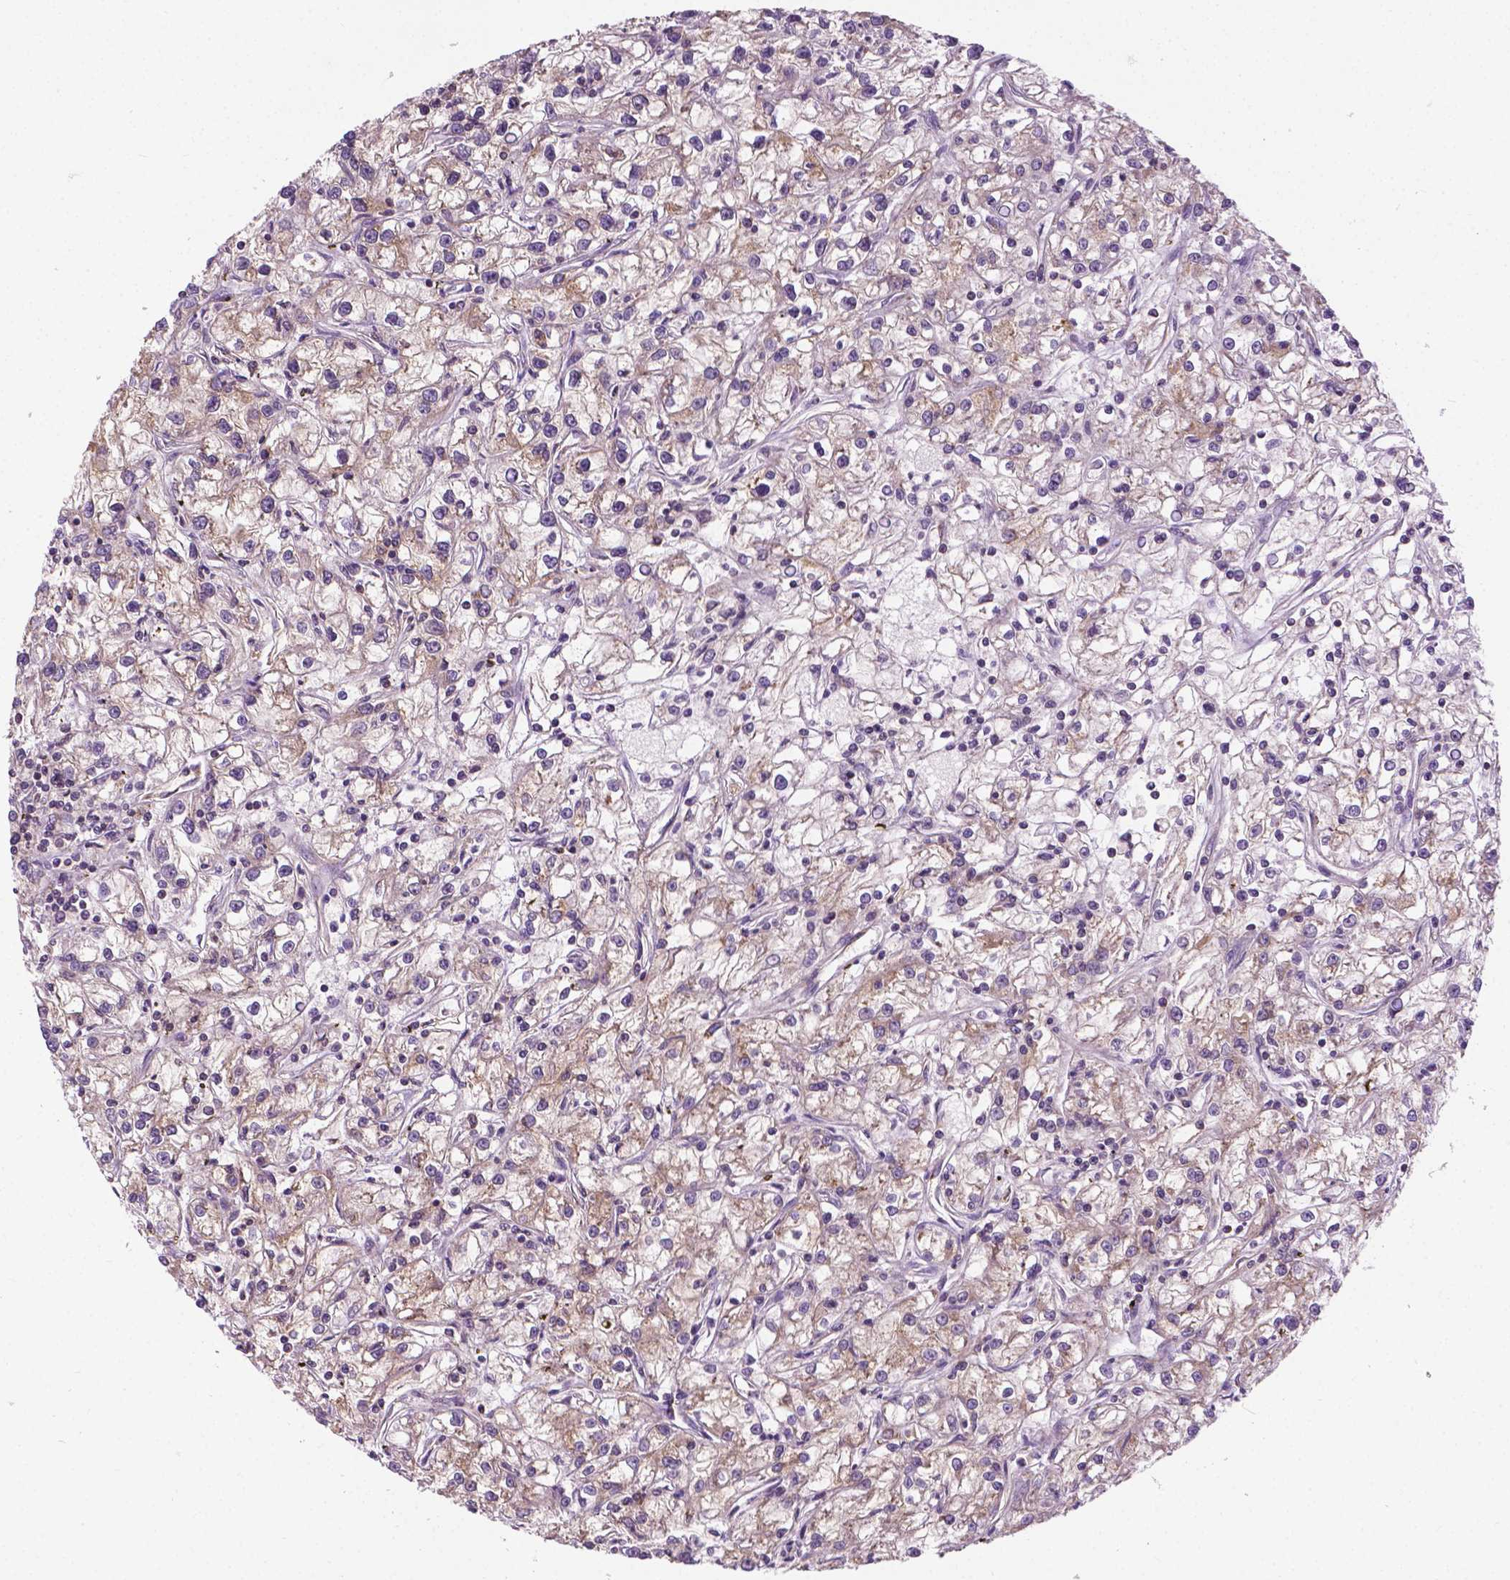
{"staining": {"intensity": "weak", "quantity": "25%-75%", "location": "cytoplasmic/membranous"}, "tissue": "renal cancer", "cell_type": "Tumor cells", "image_type": "cancer", "snomed": [{"axis": "morphology", "description": "Adenocarcinoma, NOS"}, {"axis": "topography", "description": "Kidney"}], "caption": "Adenocarcinoma (renal) tissue reveals weak cytoplasmic/membranous positivity in approximately 25%-75% of tumor cells, visualized by immunohistochemistry. Using DAB (3,3'-diaminobenzidine) (brown) and hematoxylin (blue) stains, captured at high magnification using brightfield microscopy.", "gene": "MZT1", "patient": {"sex": "female", "age": 59}}